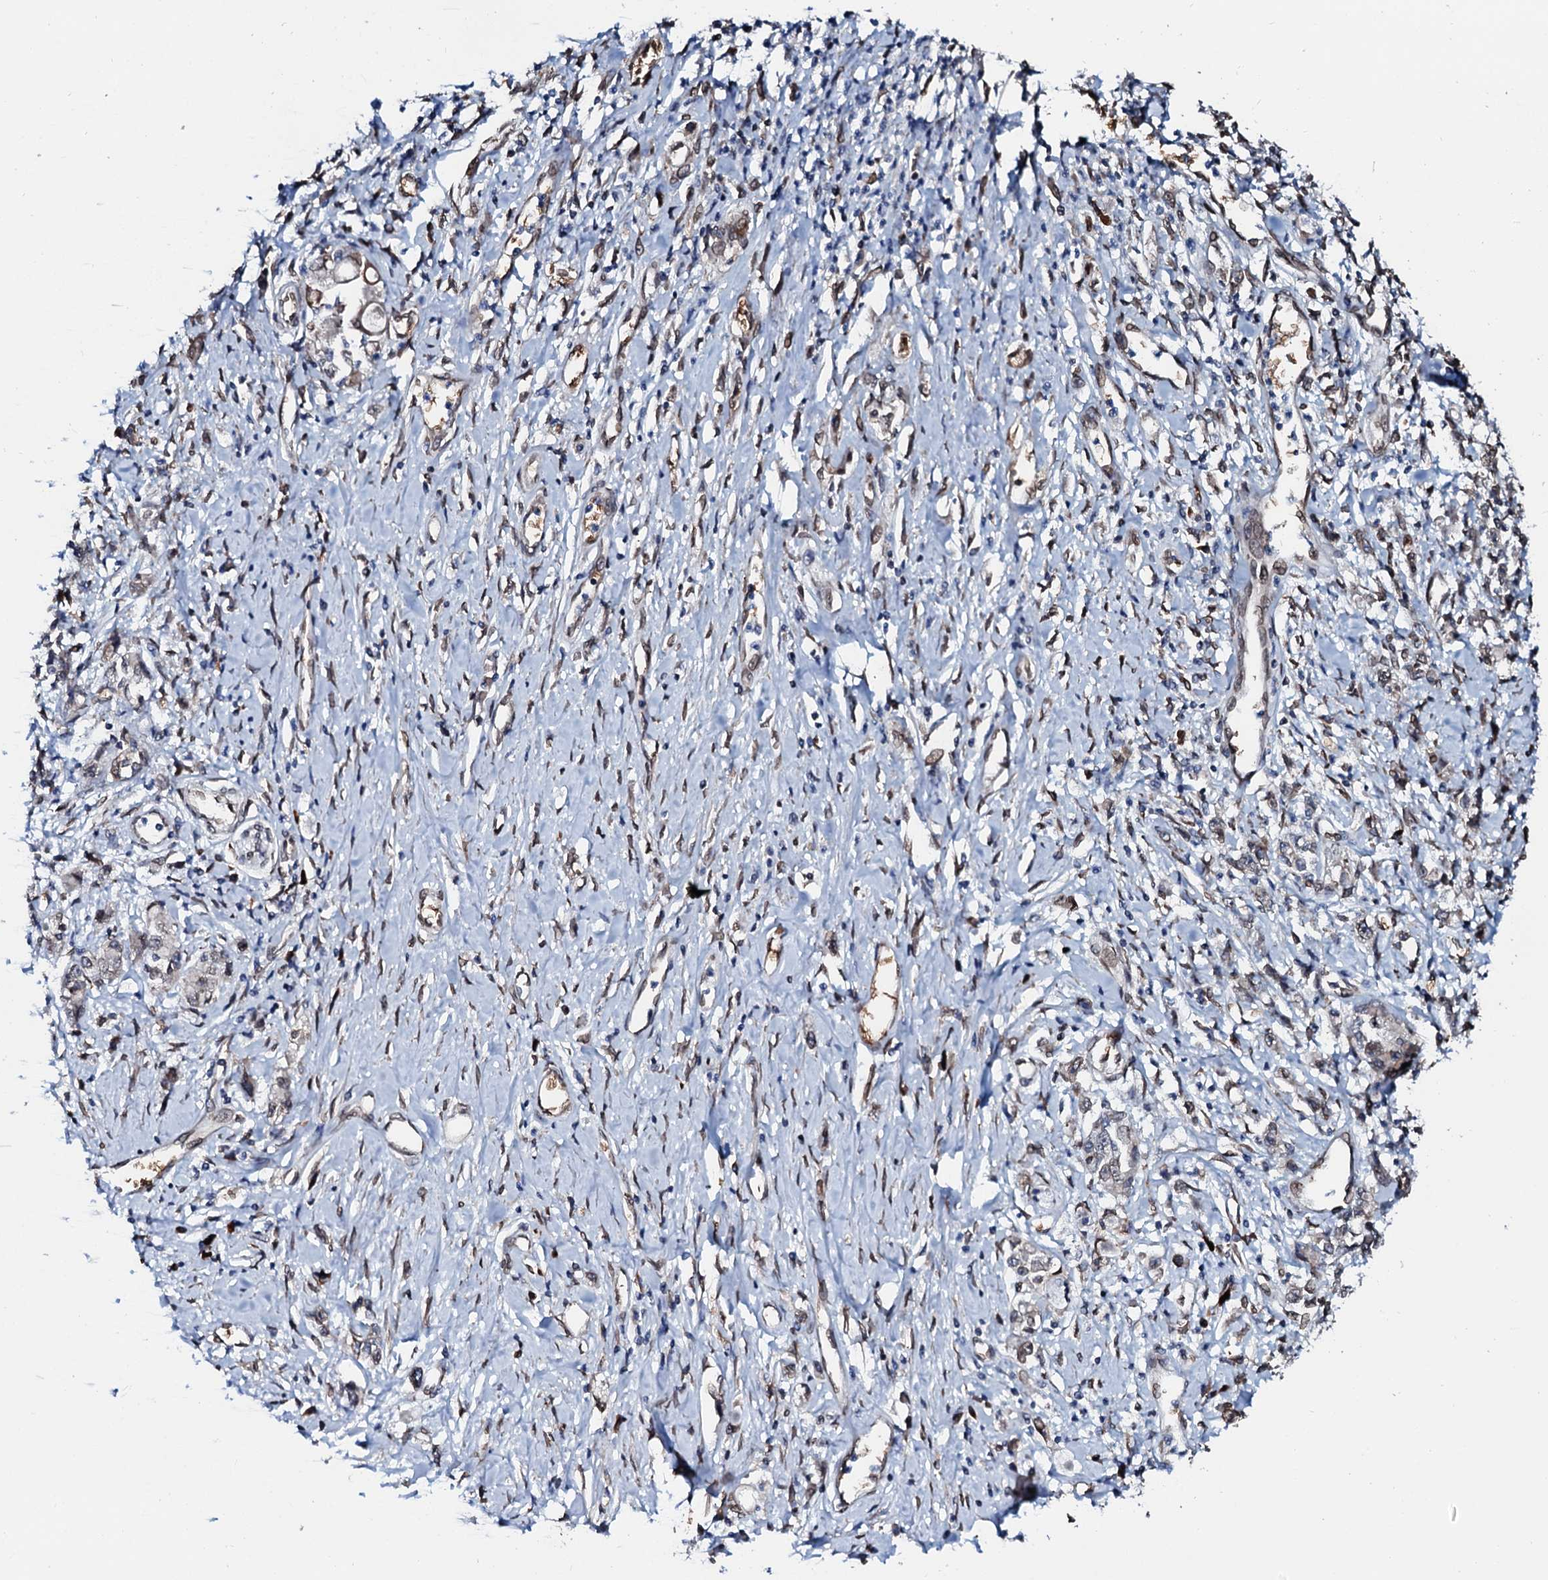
{"staining": {"intensity": "negative", "quantity": "none", "location": "none"}, "tissue": "stomach cancer", "cell_type": "Tumor cells", "image_type": "cancer", "snomed": [{"axis": "morphology", "description": "Adenocarcinoma, NOS"}, {"axis": "topography", "description": "Stomach"}], "caption": "DAB (3,3'-diaminobenzidine) immunohistochemical staining of adenocarcinoma (stomach) reveals no significant positivity in tumor cells. (Stains: DAB immunohistochemistry (IHC) with hematoxylin counter stain, Microscopy: brightfield microscopy at high magnification).", "gene": "NRP2", "patient": {"sex": "female", "age": 76}}